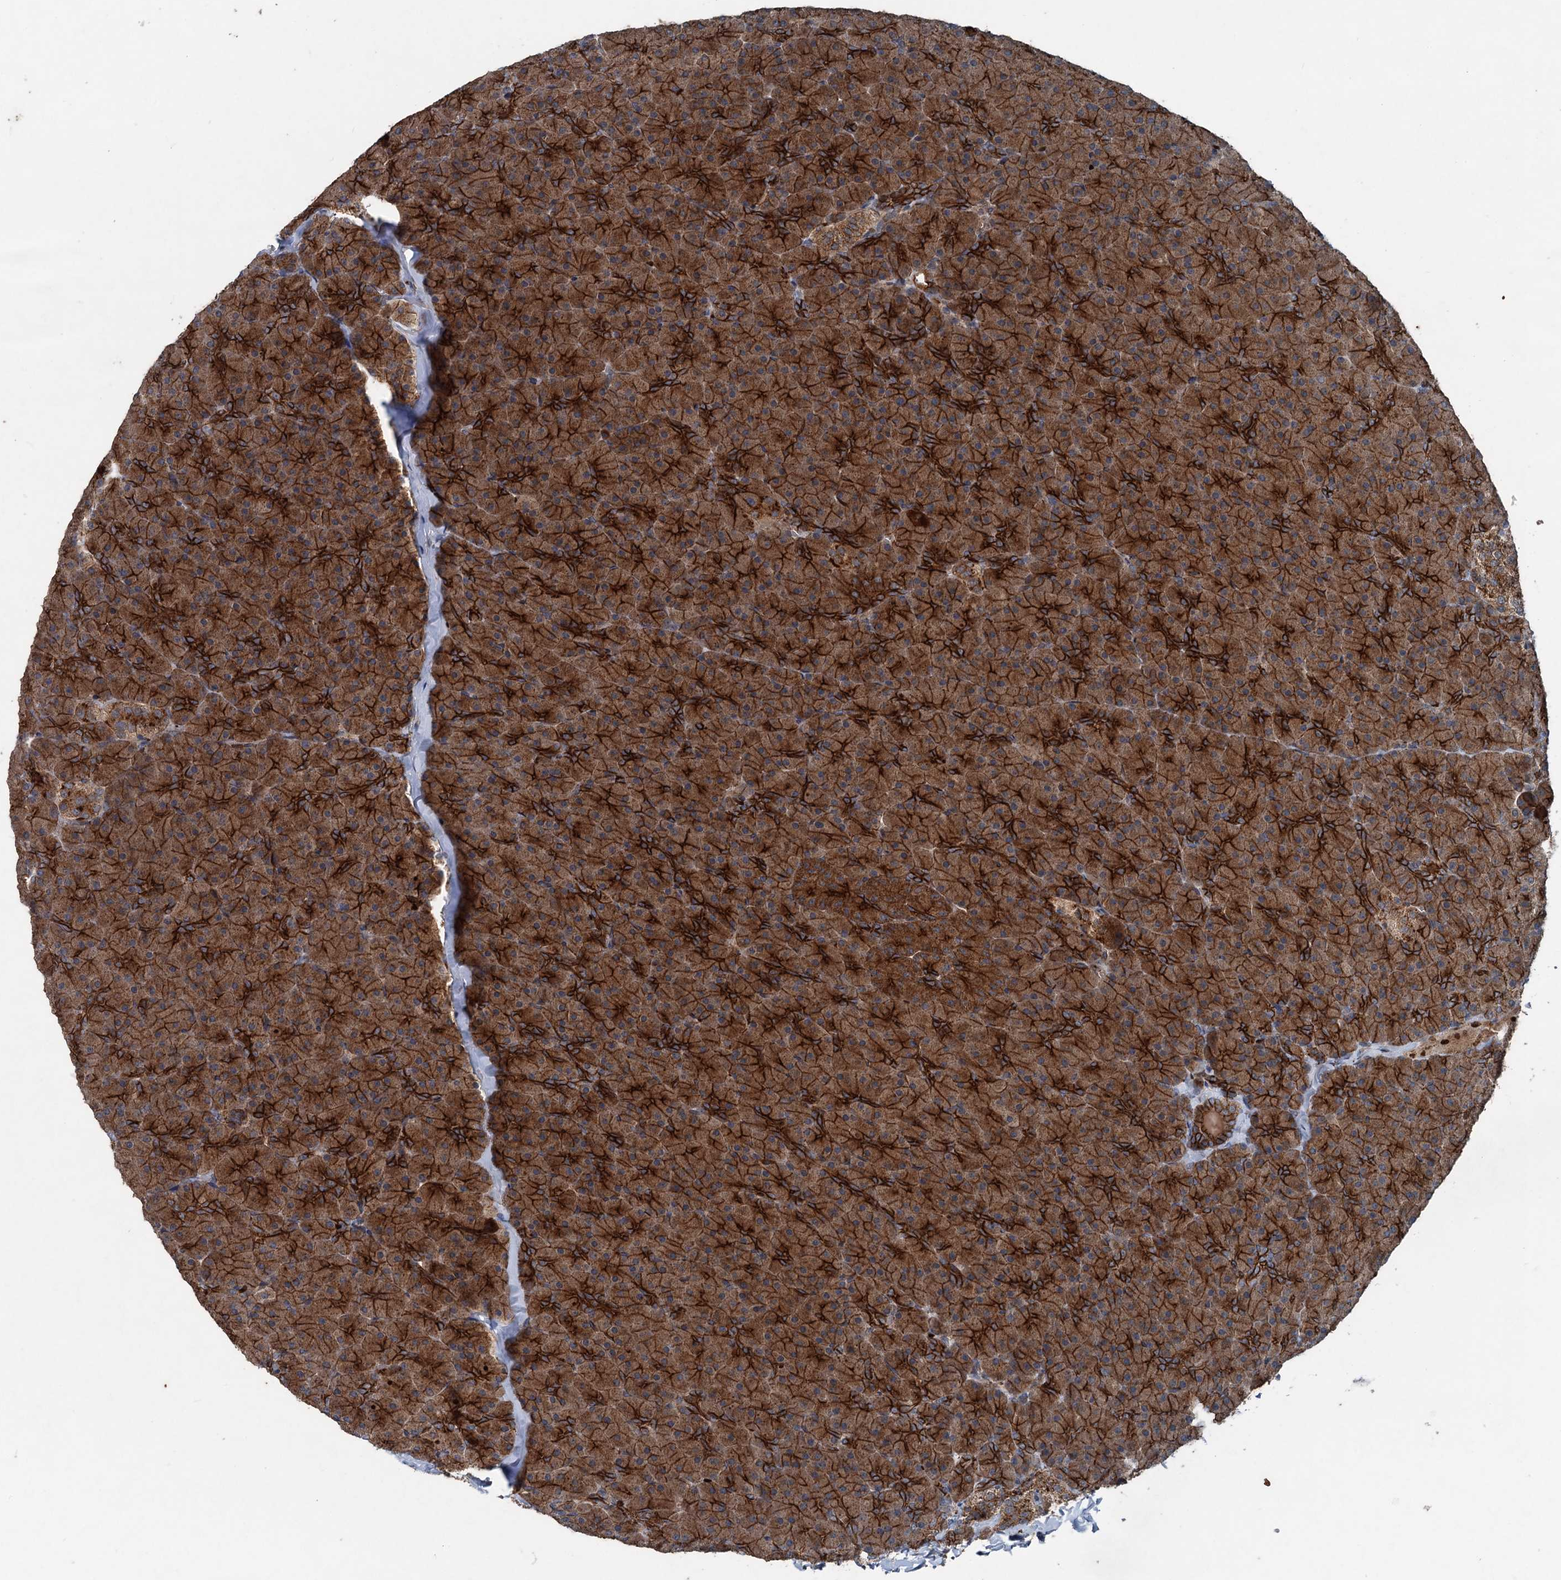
{"staining": {"intensity": "strong", "quantity": ">75%", "location": "cytoplasmic/membranous"}, "tissue": "pancreas", "cell_type": "Exocrine glandular cells", "image_type": "normal", "snomed": [{"axis": "morphology", "description": "Normal tissue, NOS"}, {"axis": "topography", "description": "Pancreas"}], "caption": "The immunohistochemical stain highlights strong cytoplasmic/membranous staining in exocrine glandular cells of unremarkable pancreas.", "gene": "N4BP2L2", "patient": {"sex": "male", "age": 36}}